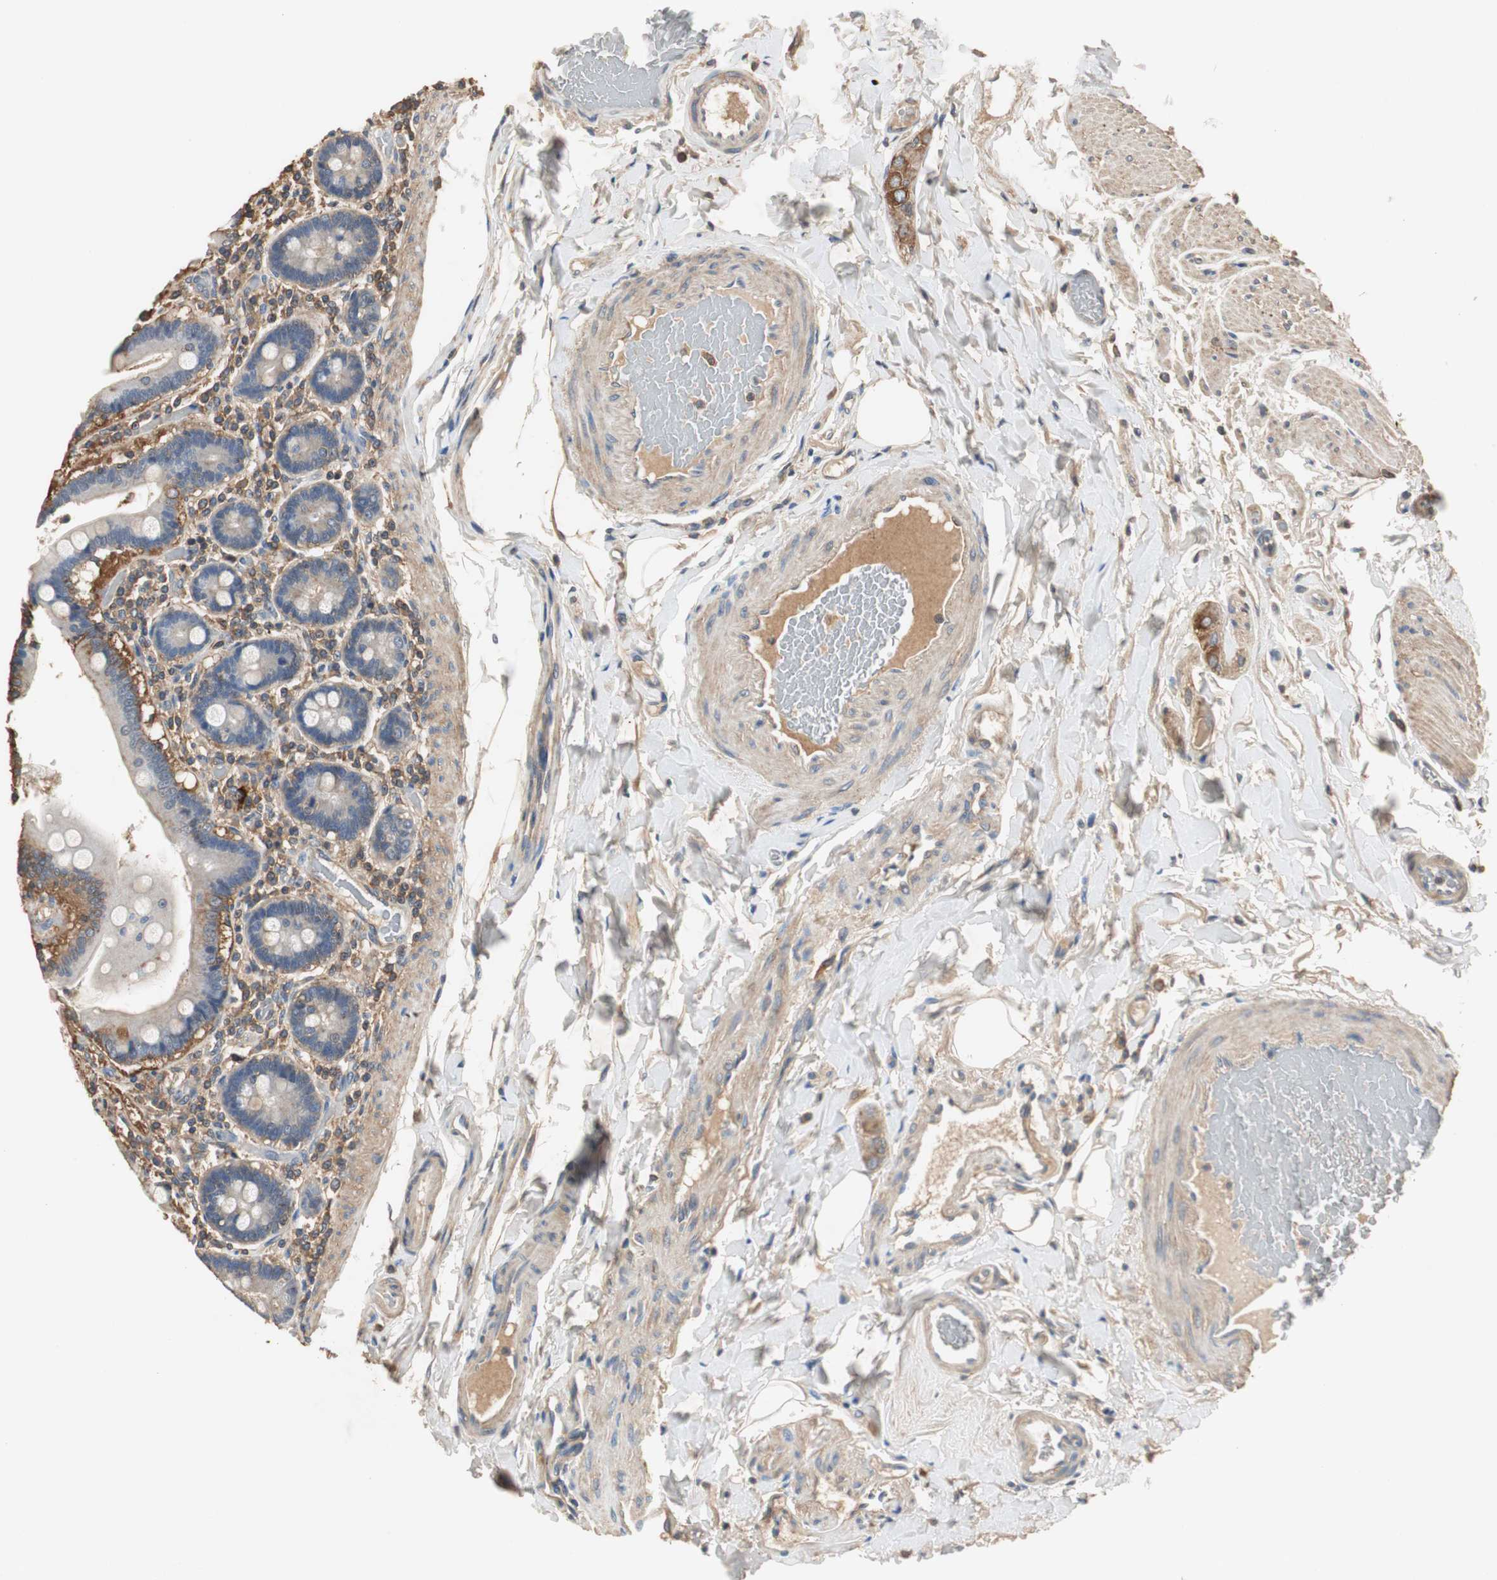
{"staining": {"intensity": "negative", "quantity": "none", "location": "none"}, "tissue": "duodenum", "cell_type": "Glandular cells", "image_type": "normal", "snomed": [{"axis": "morphology", "description": "Normal tissue, NOS"}, {"axis": "topography", "description": "Duodenum"}], "caption": "A high-resolution photomicrograph shows immunohistochemistry staining of unremarkable duodenum, which demonstrates no significant expression in glandular cells.", "gene": "TNFRSF14", "patient": {"sex": "female", "age": 53}}